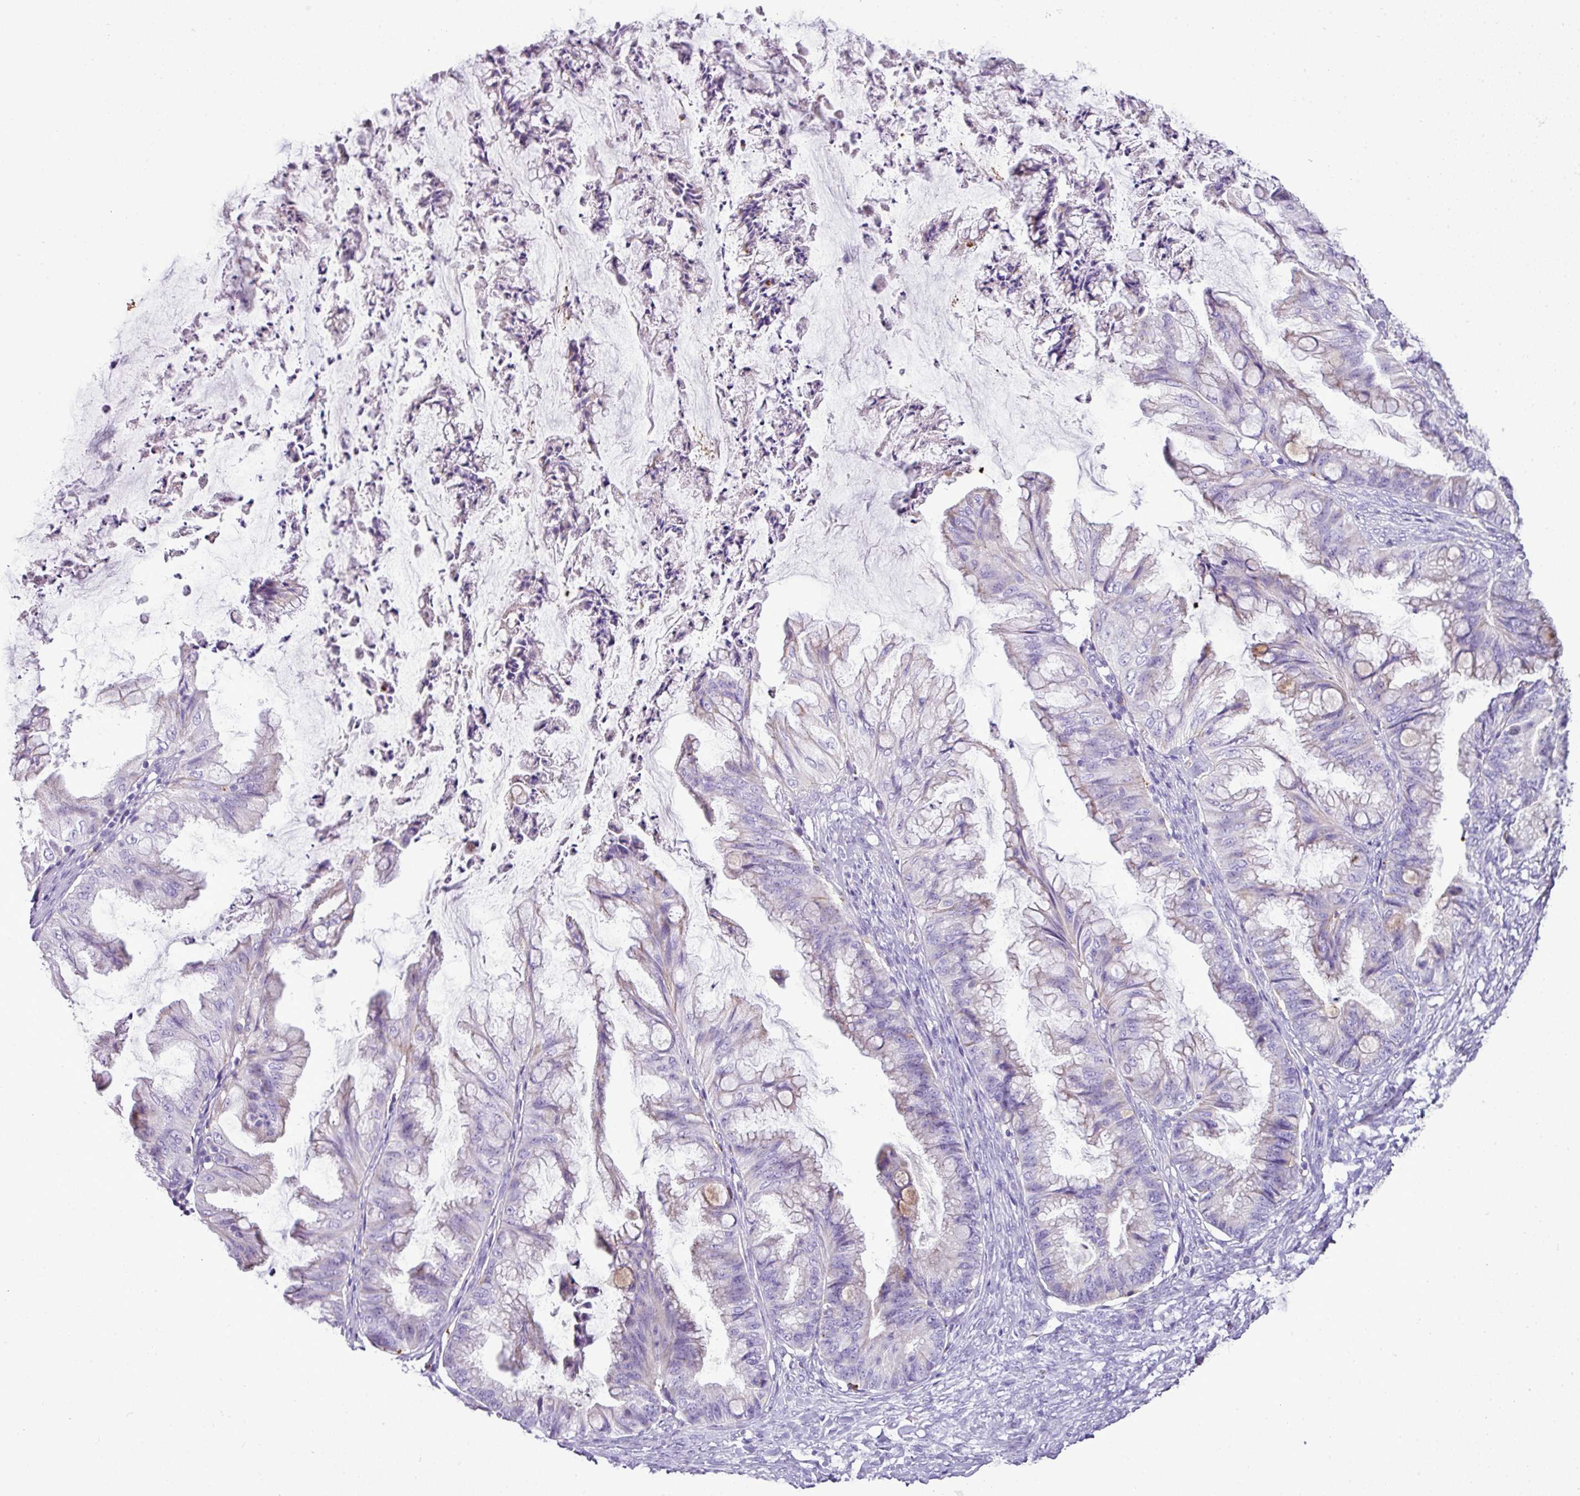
{"staining": {"intensity": "weak", "quantity": "<25%", "location": "cytoplasmic/membranous"}, "tissue": "ovarian cancer", "cell_type": "Tumor cells", "image_type": "cancer", "snomed": [{"axis": "morphology", "description": "Cystadenocarcinoma, mucinous, NOS"}, {"axis": "topography", "description": "Ovary"}], "caption": "The micrograph reveals no significant staining in tumor cells of ovarian cancer.", "gene": "PGAP4", "patient": {"sex": "female", "age": 35}}